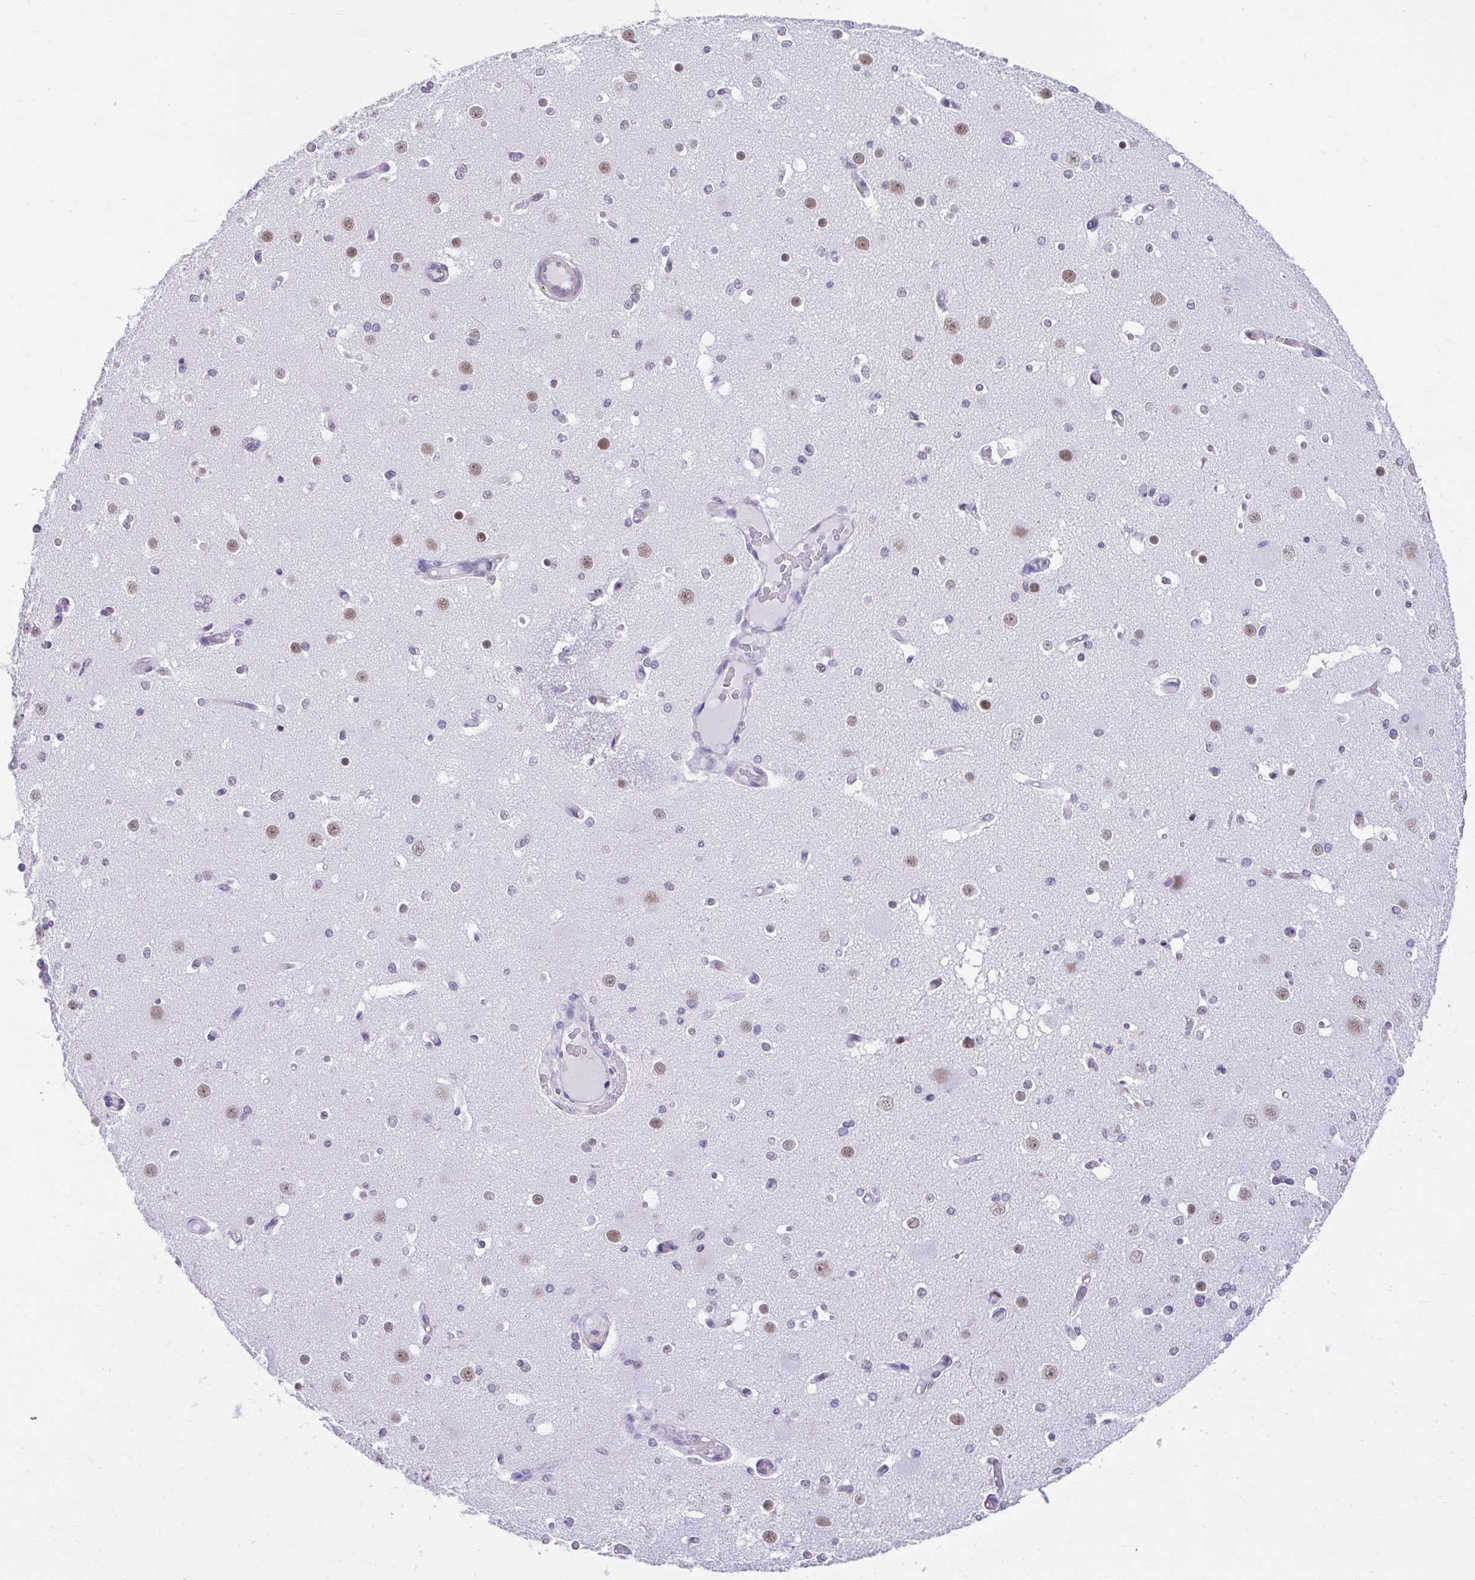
{"staining": {"intensity": "negative", "quantity": "none", "location": "none"}, "tissue": "cerebral cortex", "cell_type": "Endothelial cells", "image_type": "normal", "snomed": [{"axis": "morphology", "description": "Normal tissue, NOS"}, {"axis": "morphology", "description": "Inflammation, NOS"}, {"axis": "topography", "description": "Cerebral cortex"}], "caption": "Immunohistochemistry (IHC) photomicrograph of unremarkable human cerebral cortex stained for a protein (brown), which exhibits no expression in endothelial cells. (DAB (3,3'-diaminobenzidine) IHC, high magnification).", "gene": "DCAF17", "patient": {"sex": "male", "age": 6}}